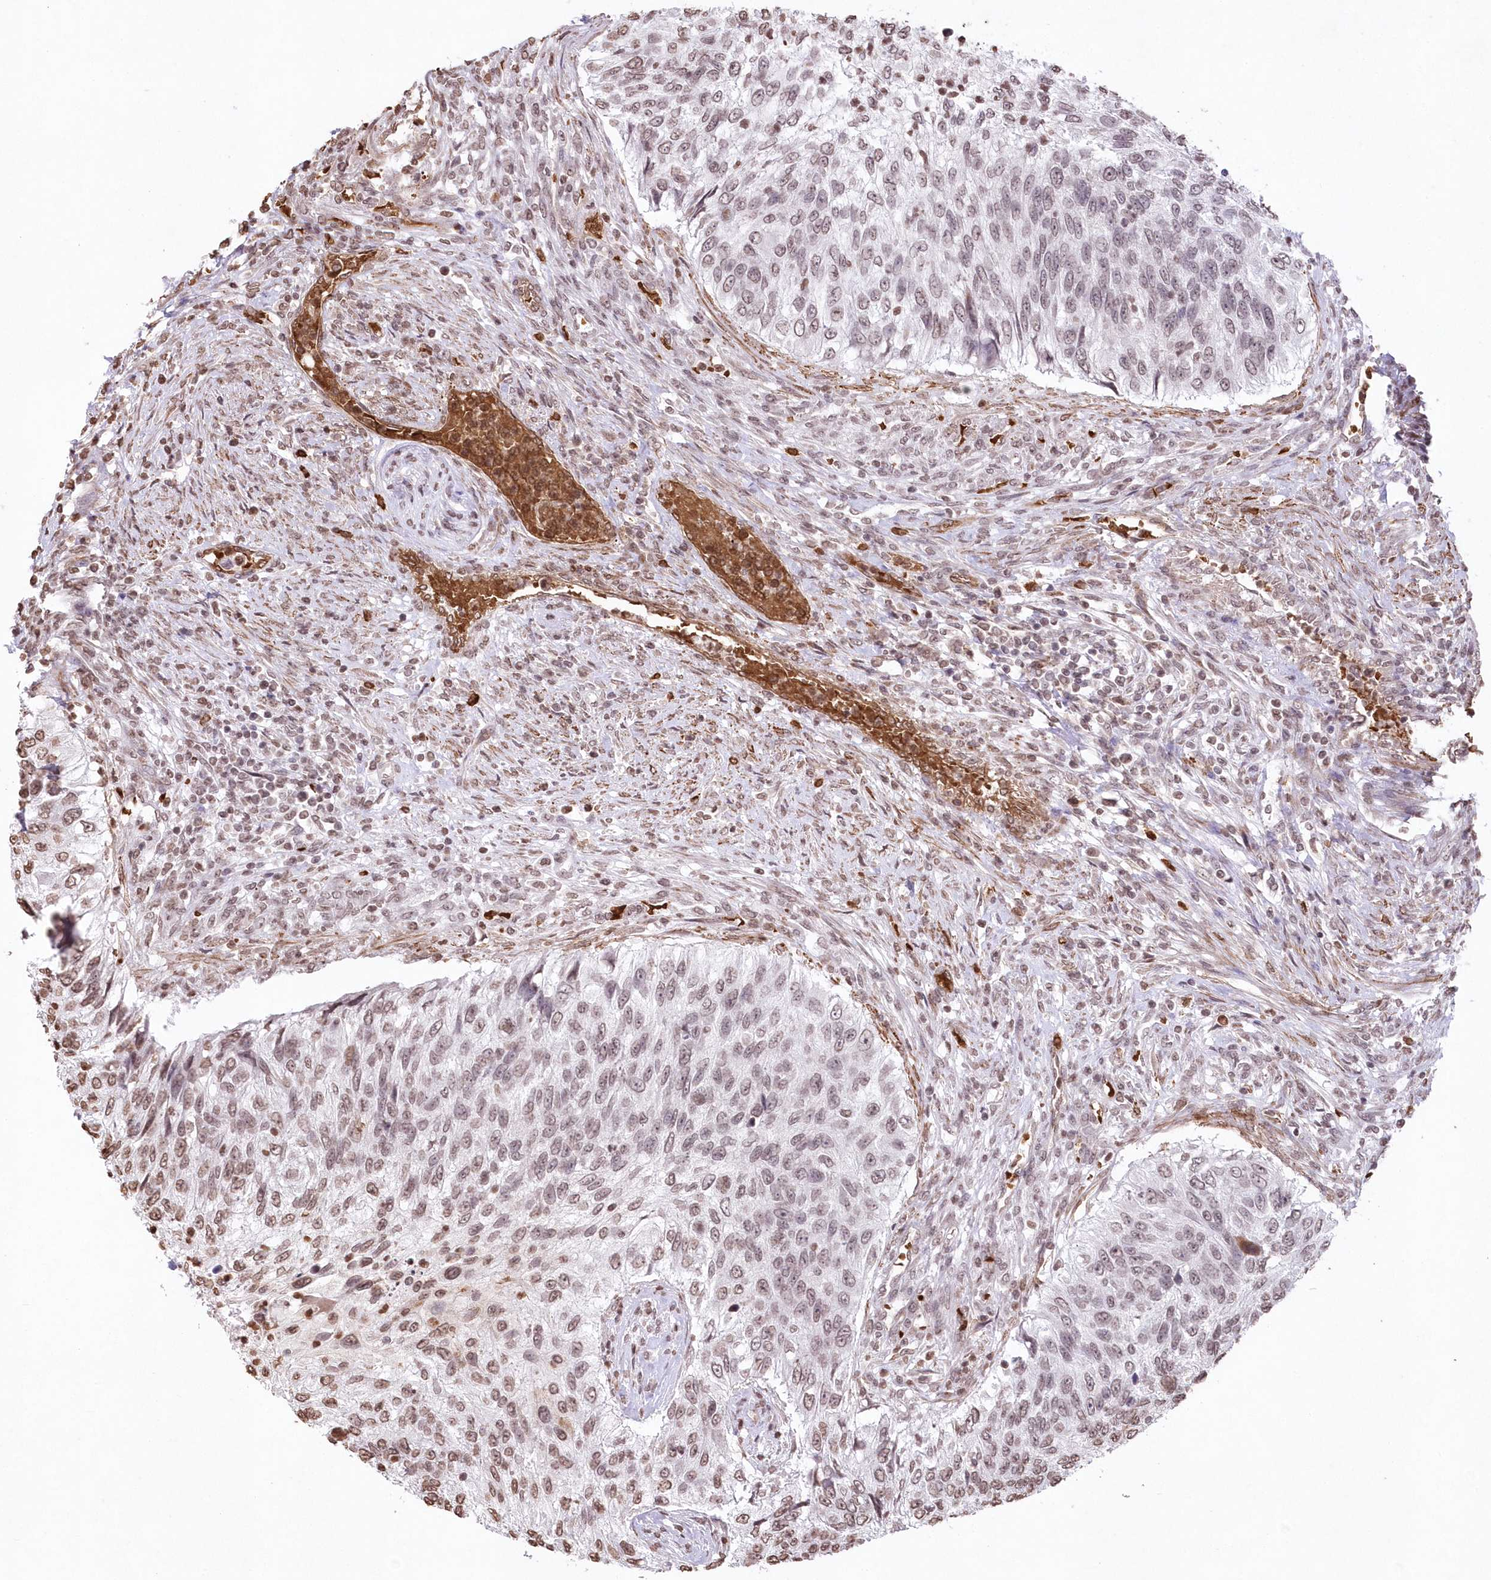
{"staining": {"intensity": "moderate", "quantity": "25%-75%", "location": "nuclear"}, "tissue": "urothelial cancer", "cell_type": "Tumor cells", "image_type": "cancer", "snomed": [{"axis": "morphology", "description": "Urothelial carcinoma, High grade"}, {"axis": "topography", "description": "Urinary bladder"}], "caption": "Immunohistochemical staining of human urothelial cancer demonstrates moderate nuclear protein expression in about 25%-75% of tumor cells.", "gene": "RBM27", "patient": {"sex": "female", "age": 60}}